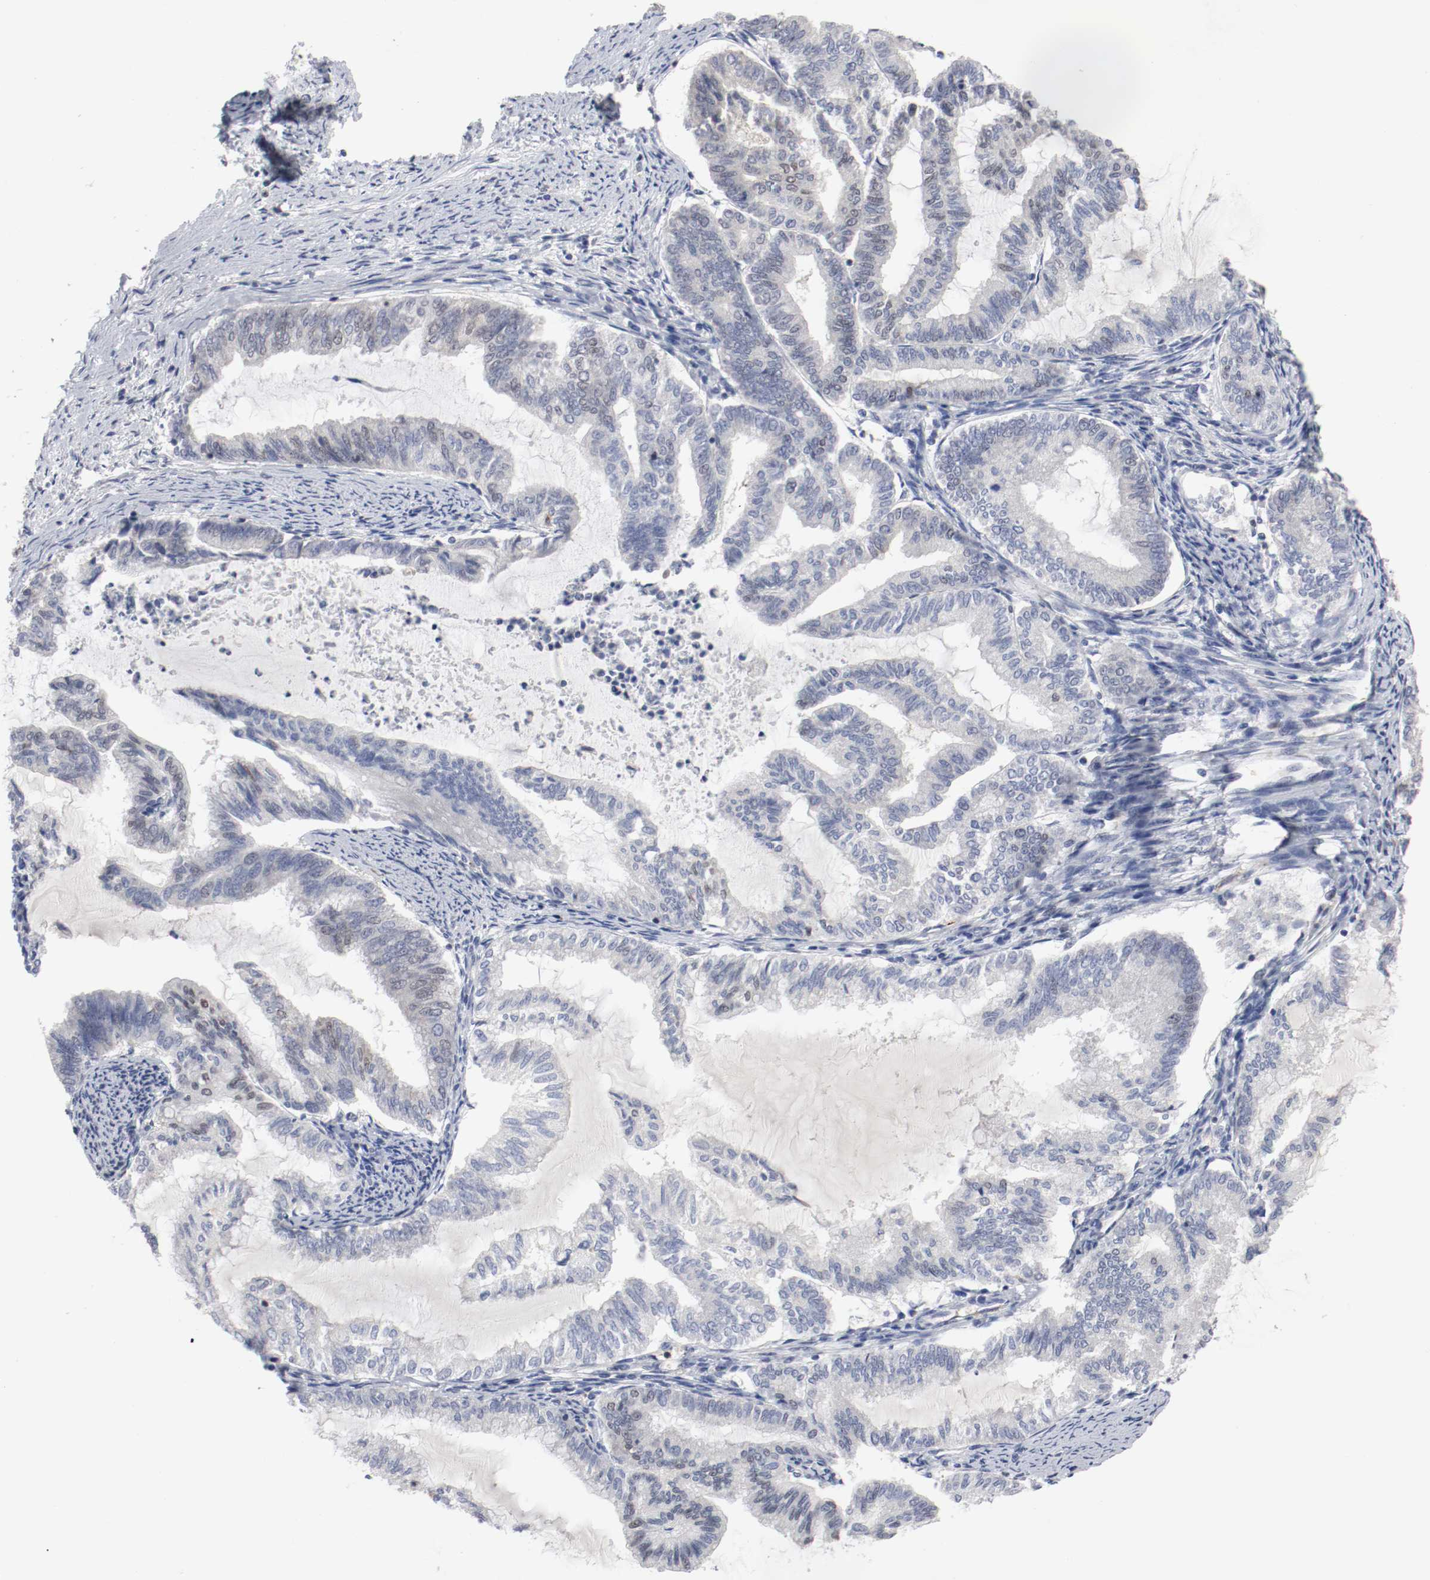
{"staining": {"intensity": "negative", "quantity": "none", "location": "none"}, "tissue": "endometrial cancer", "cell_type": "Tumor cells", "image_type": "cancer", "snomed": [{"axis": "morphology", "description": "Adenocarcinoma, NOS"}, {"axis": "topography", "description": "Endometrium"}], "caption": "DAB immunohistochemical staining of human endometrial cancer (adenocarcinoma) reveals no significant staining in tumor cells. (Immunohistochemistry, brightfield microscopy, high magnification).", "gene": "JUND", "patient": {"sex": "female", "age": 79}}